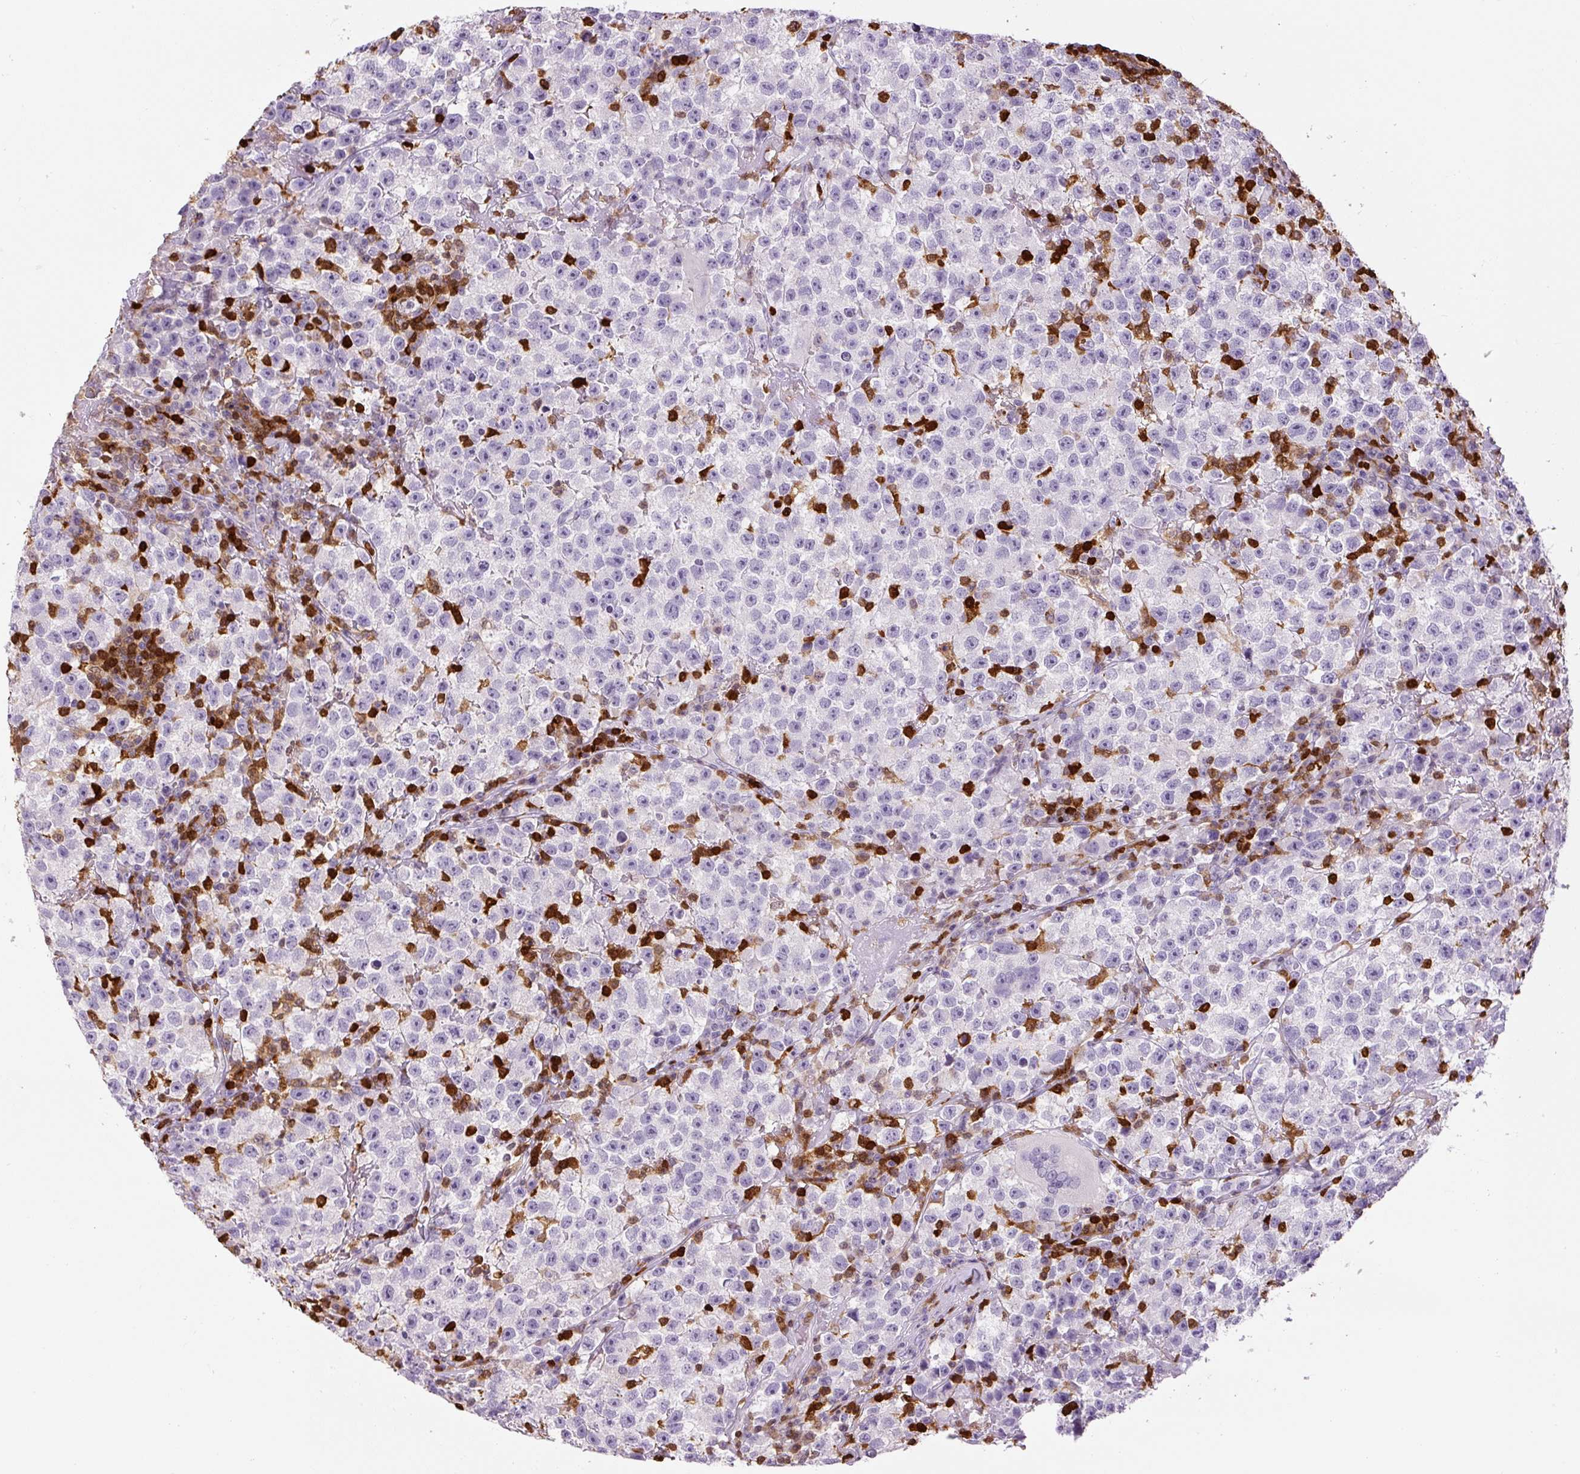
{"staining": {"intensity": "negative", "quantity": "none", "location": "none"}, "tissue": "testis cancer", "cell_type": "Tumor cells", "image_type": "cancer", "snomed": [{"axis": "morphology", "description": "Seminoma, NOS"}, {"axis": "topography", "description": "Testis"}], "caption": "Immunohistochemistry (IHC) photomicrograph of seminoma (testis) stained for a protein (brown), which reveals no expression in tumor cells.", "gene": "S100A4", "patient": {"sex": "male", "age": 22}}